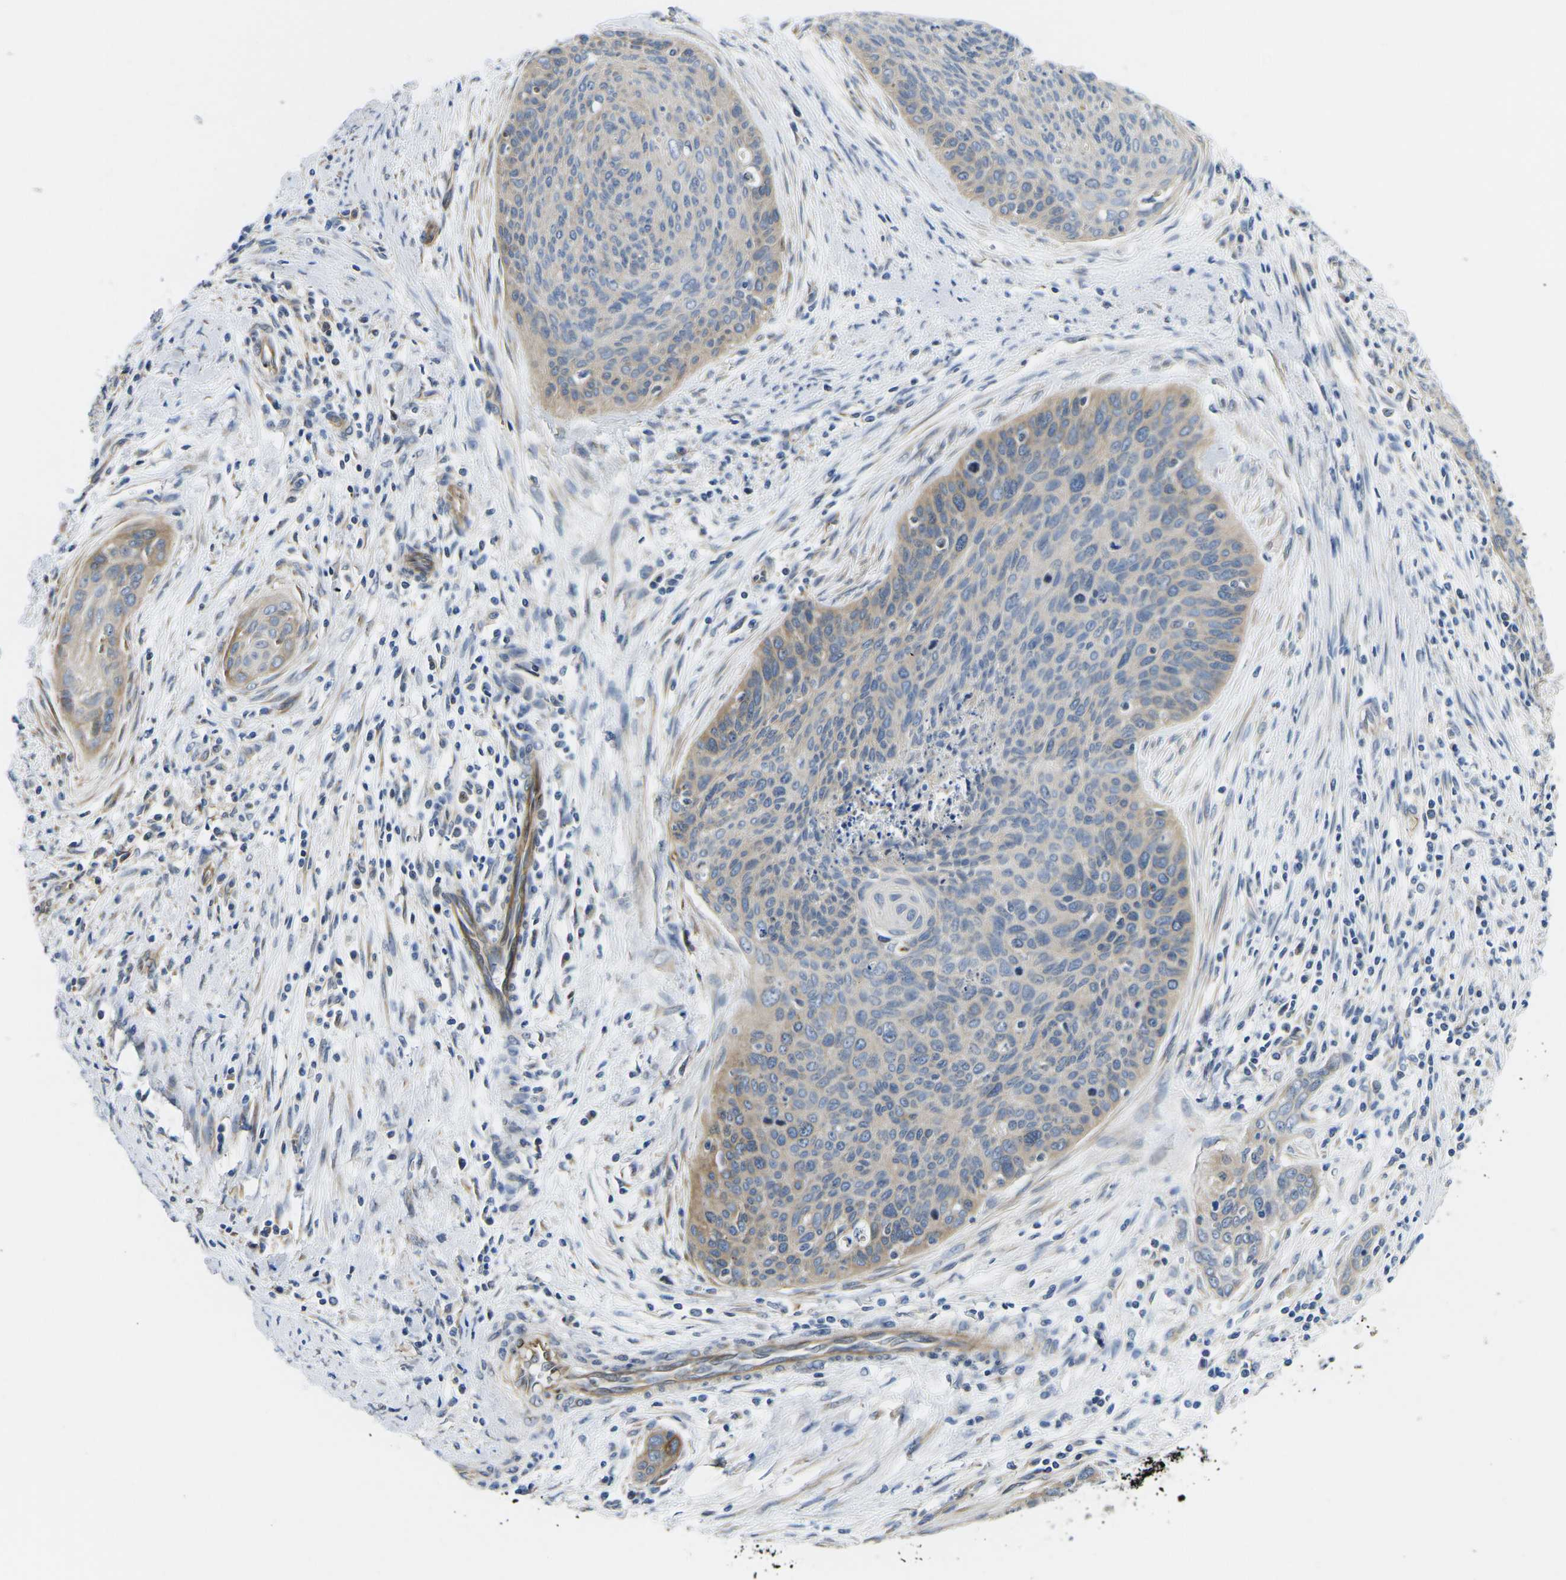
{"staining": {"intensity": "weak", "quantity": "<25%", "location": "cytoplasmic/membranous"}, "tissue": "cervical cancer", "cell_type": "Tumor cells", "image_type": "cancer", "snomed": [{"axis": "morphology", "description": "Squamous cell carcinoma, NOS"}, {"axis": "topography", "description": "Cervix"}], "caption": "DAB immunohistochemical staining of cervical squamous cell carcinoma demonstrates no significant positivity in tumor cells.", "gene": "TMEFF2", "patient": {"sex": "female", "age": 55}}